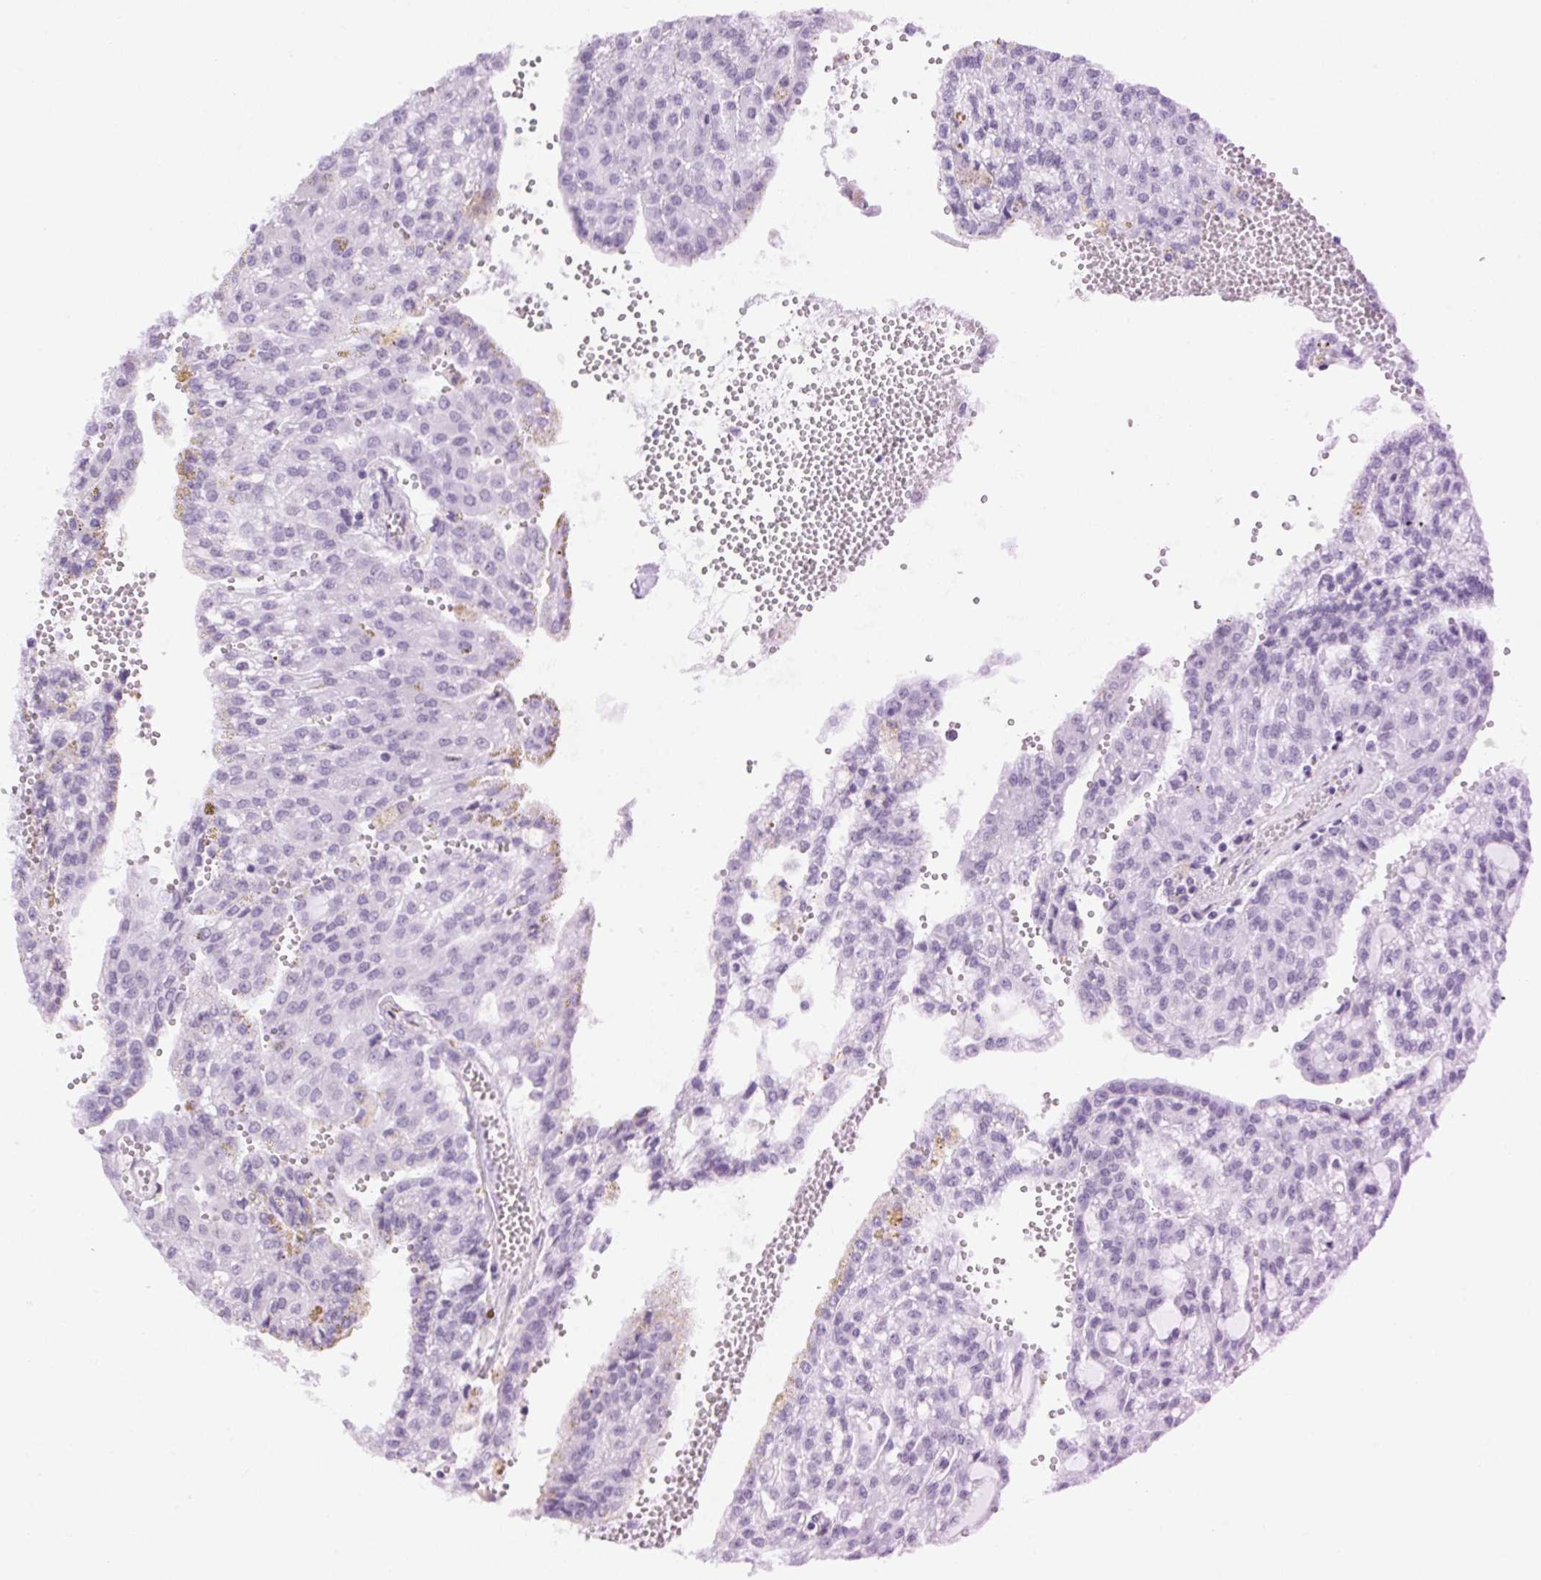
{"staining": {"intensity": "weak", "quantity": "<25%", "location": "cytoplasmic/membranous,nuclear"}, "tissue": "renal cancer", "cell_type": "Tumor cells", "image_type": "cancer", "snomed": [{"axis": "morphology", "description": "Adenocarcinoma, NOS"}, {"axis": "topography", "description": "Kidney"}], "caption": "Human renal cancer stained for a protein using immunohistochemistry reveals no staining in tumor cells.", "gene": "SP7", "patient": {"sex": "male", "age": 63}}